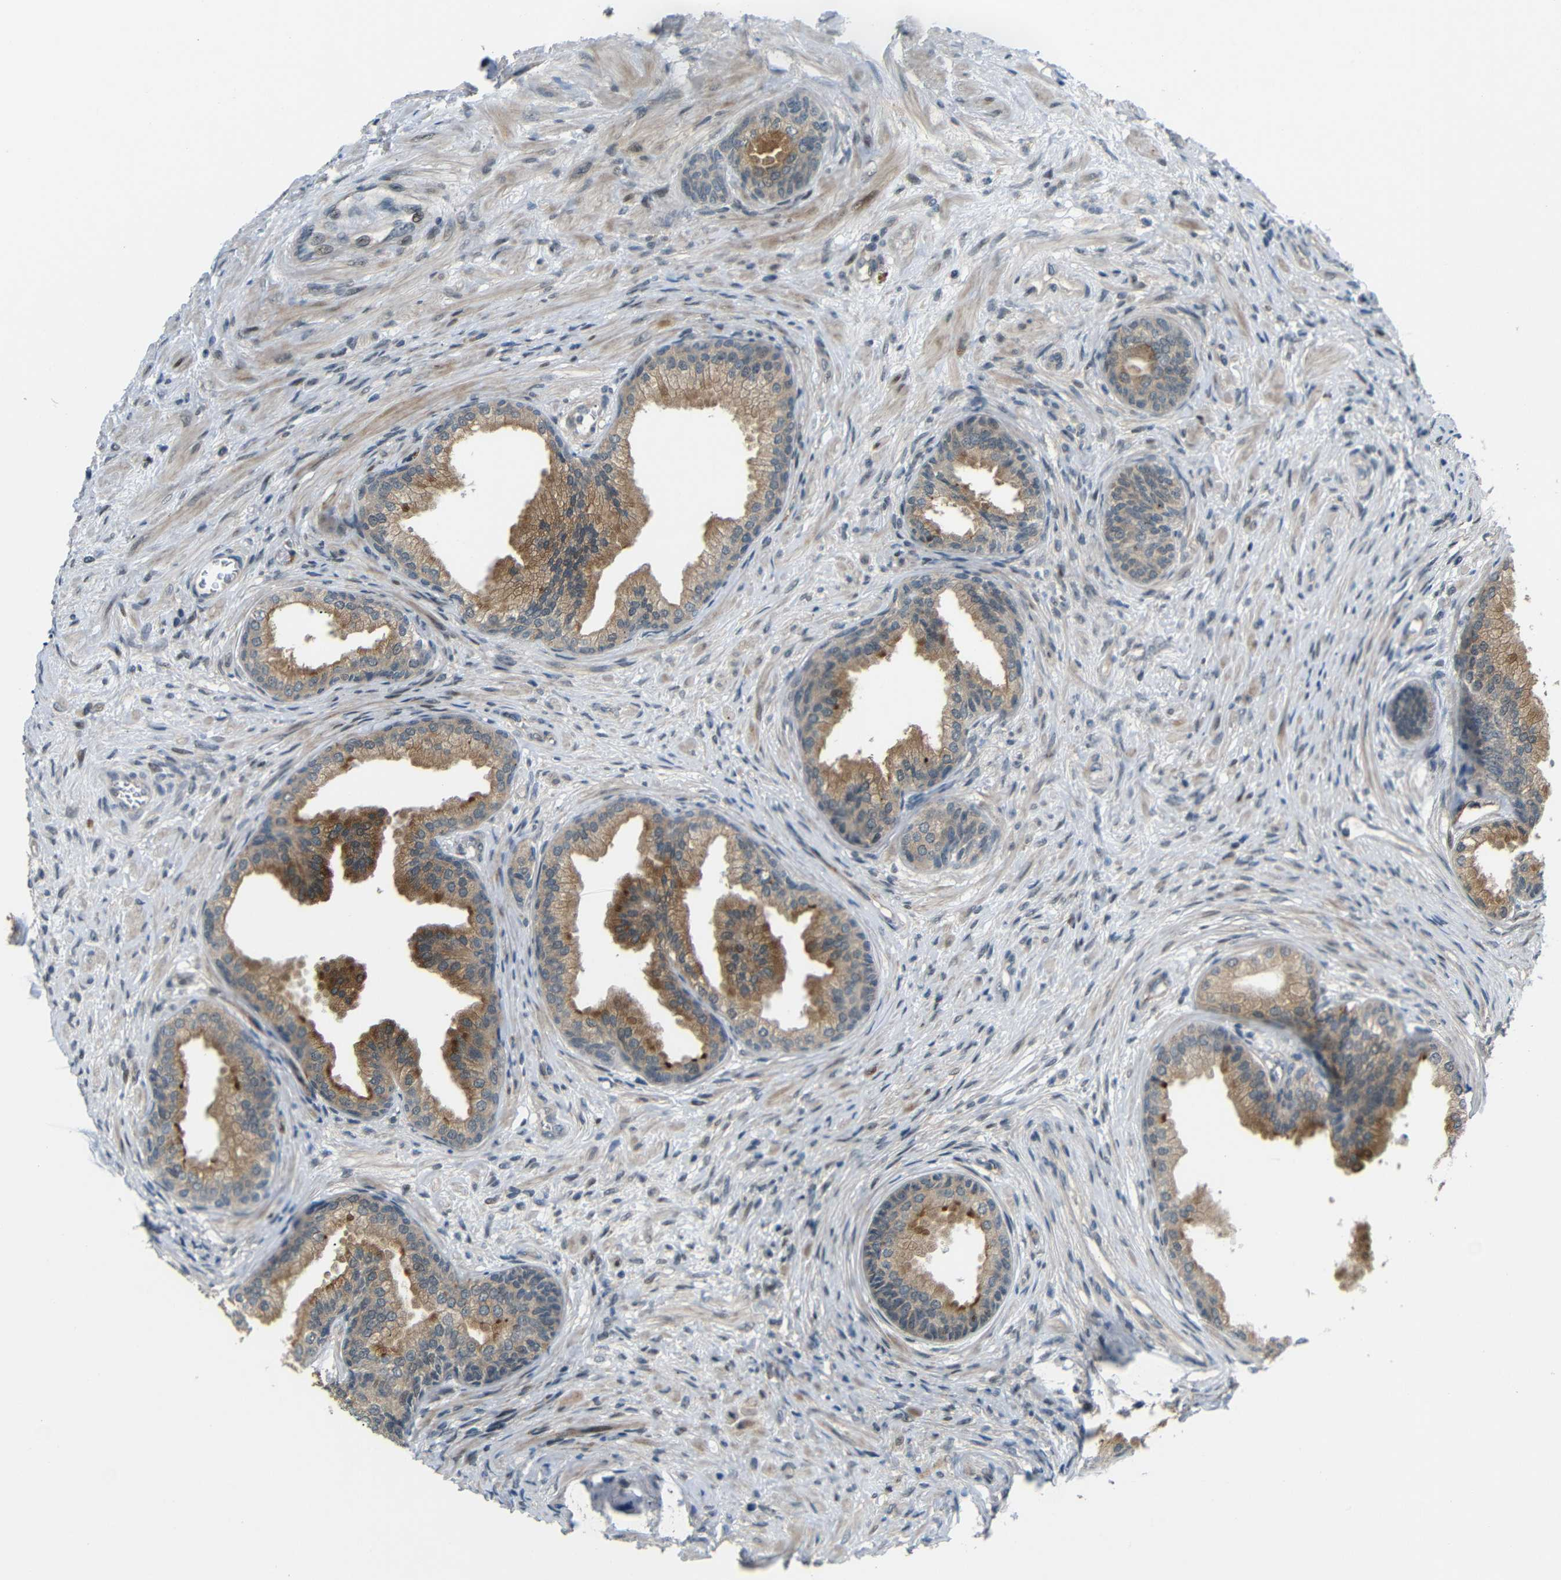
{"staining": {"intensity": "moderate", "quantity": ">75%", "location": "cytoplasmic/membranous"}, "tissue": "prostate", "cell_type": "Glandular cells", "image_type": "normal", "snomed": [{"axis": "morphology", "description": "Normal tissue, NOS"}, {"axis": "topography", "description": "Prostate"}], "caption": "Protein expression analysis of unremarkable human prostate reveals moderate cytoplasmic/membranous staining in about >75% of glandular cells. (DAB (3,3'-diaminobenzidine) IHC with brightfield microscopy, high magnification).", "gene": "SYDE1", "patient": {"sex": "male", "age": 76}}